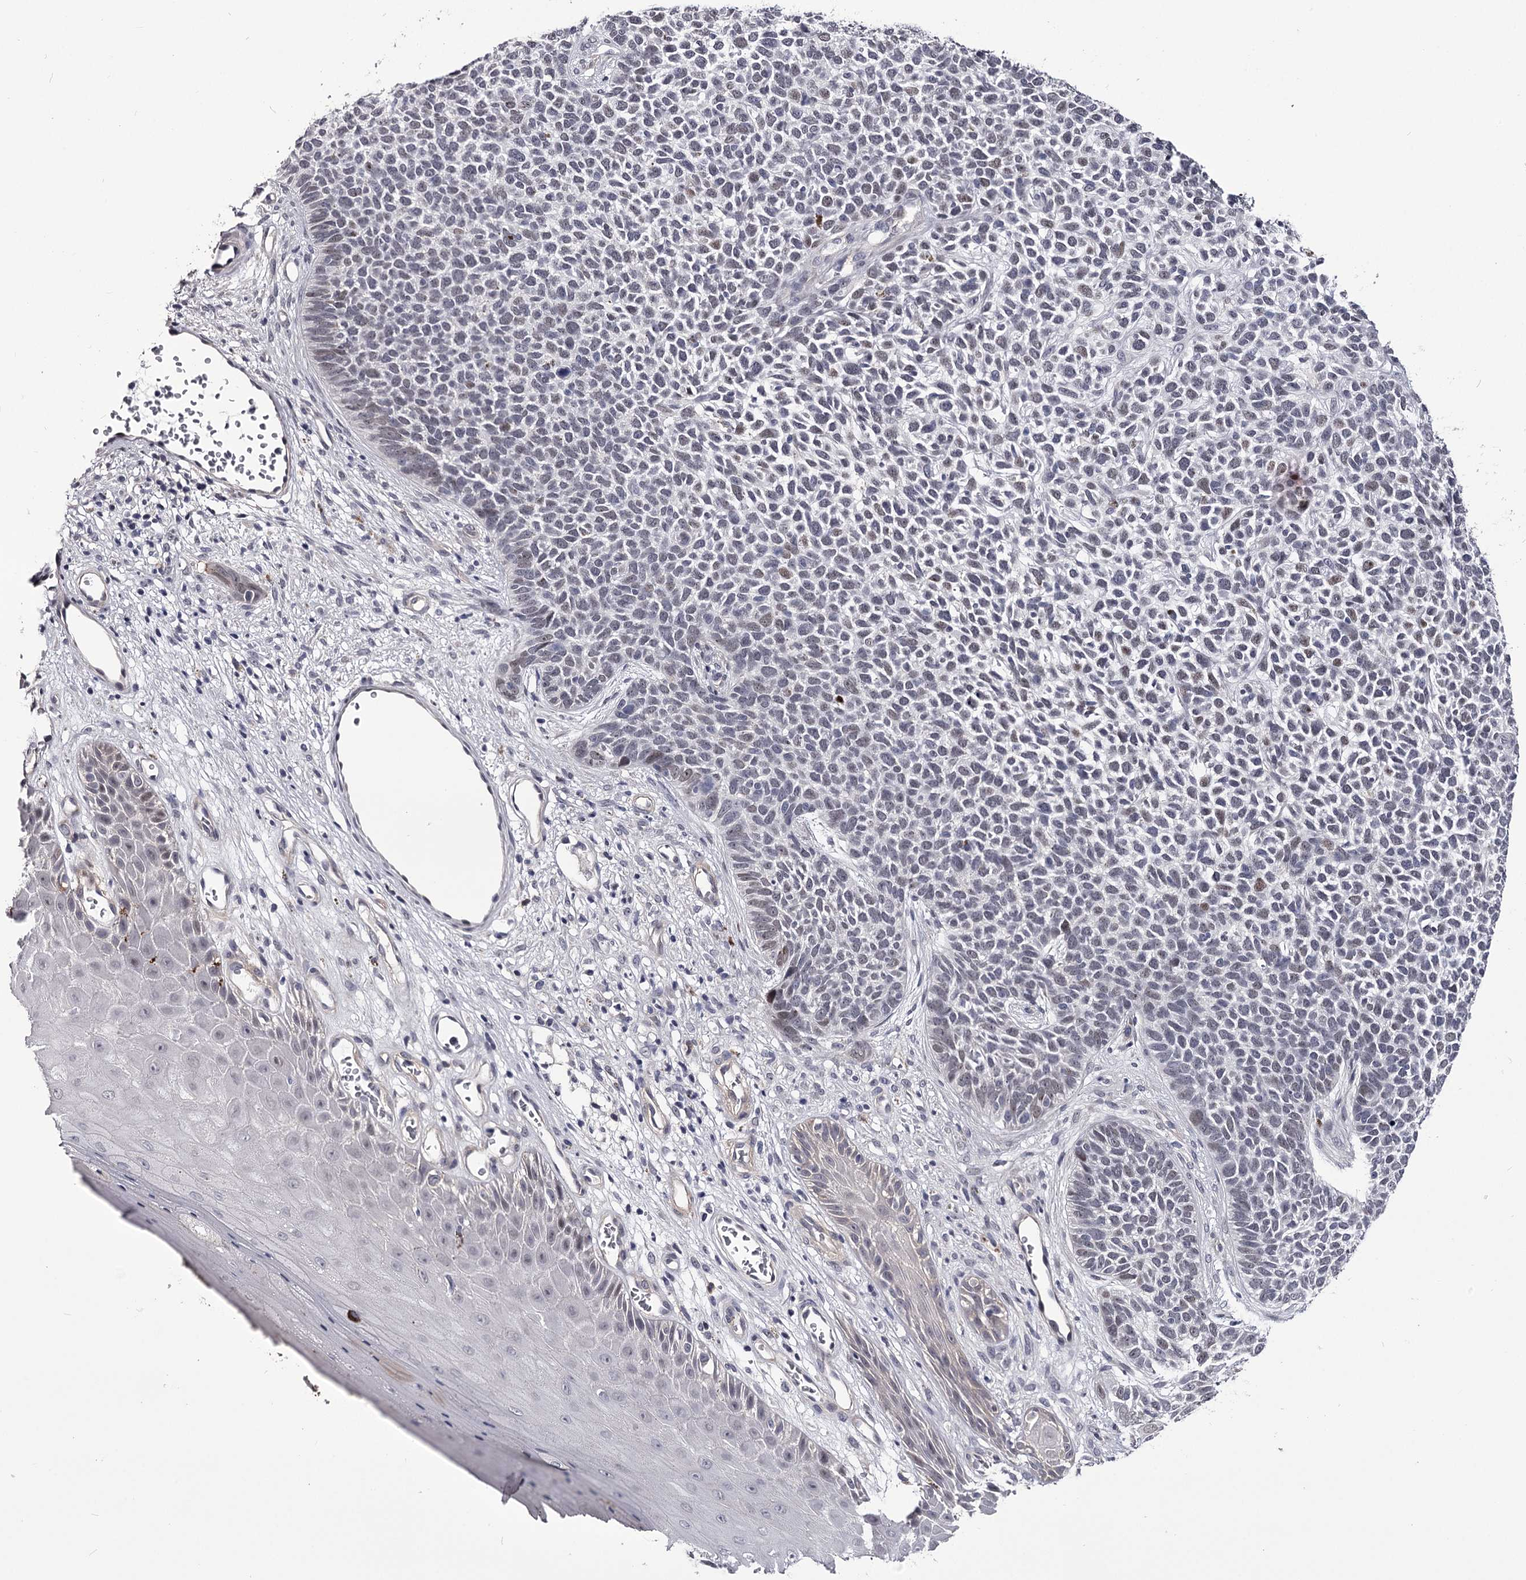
{"staining": {"intensity": "weak", "quantity": "<25%", "location": "nuclear"}, "tissue": "skin cancer", "cell_type": "Tumor cells", "image_type": "cancer", "snomed": [{"axis": "morphology", "description": "Basal cell carcinoma"}, {"axis": "topography", "description": "Skin"}], "caption": "Tumor cells are negative for brown protein staining in skin cancer (basal cell carcinoma).", "gene": "OVOL2", "patient": {"sex": "female", "age": 84}}